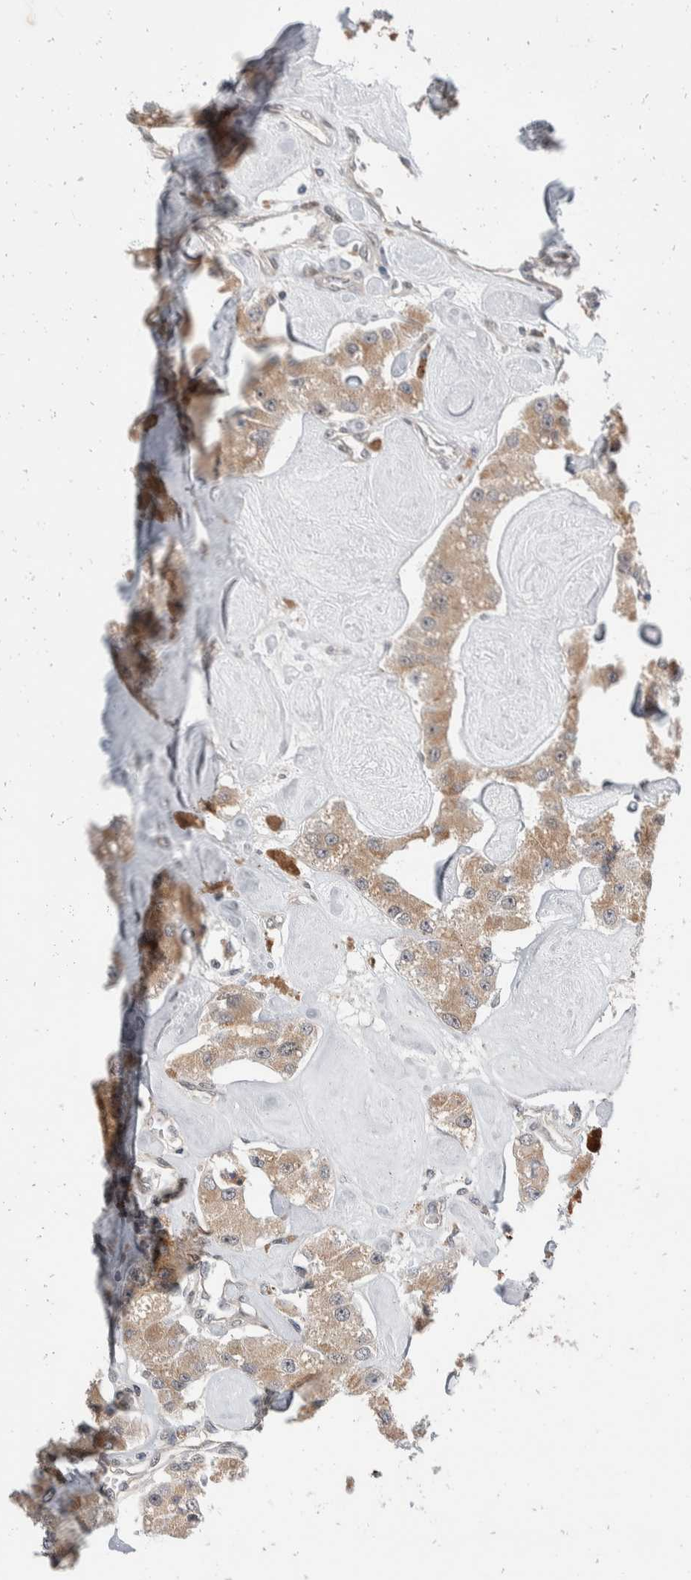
{"staining": {"intensity": "weak", "quantity": ">75%", "location": "cytoplasmic/membranous"}, "tissue": "carcinoid", "cell_type": "Tumor cells", "image_type": "cancer", "snomed": [{"axis": "morphology", "description": "Carcinoid, malignant, NOS"}, {"axis": "topography", "description": "Pancreas"}], "caption": "Immunohistochemical staining of carcinoid reveals weak cytoplasmic/membranous protein staining in approximately >75% of tumor cells.", "gene": "ZNF703", "patient": {"sex": "male", "age": 41}}